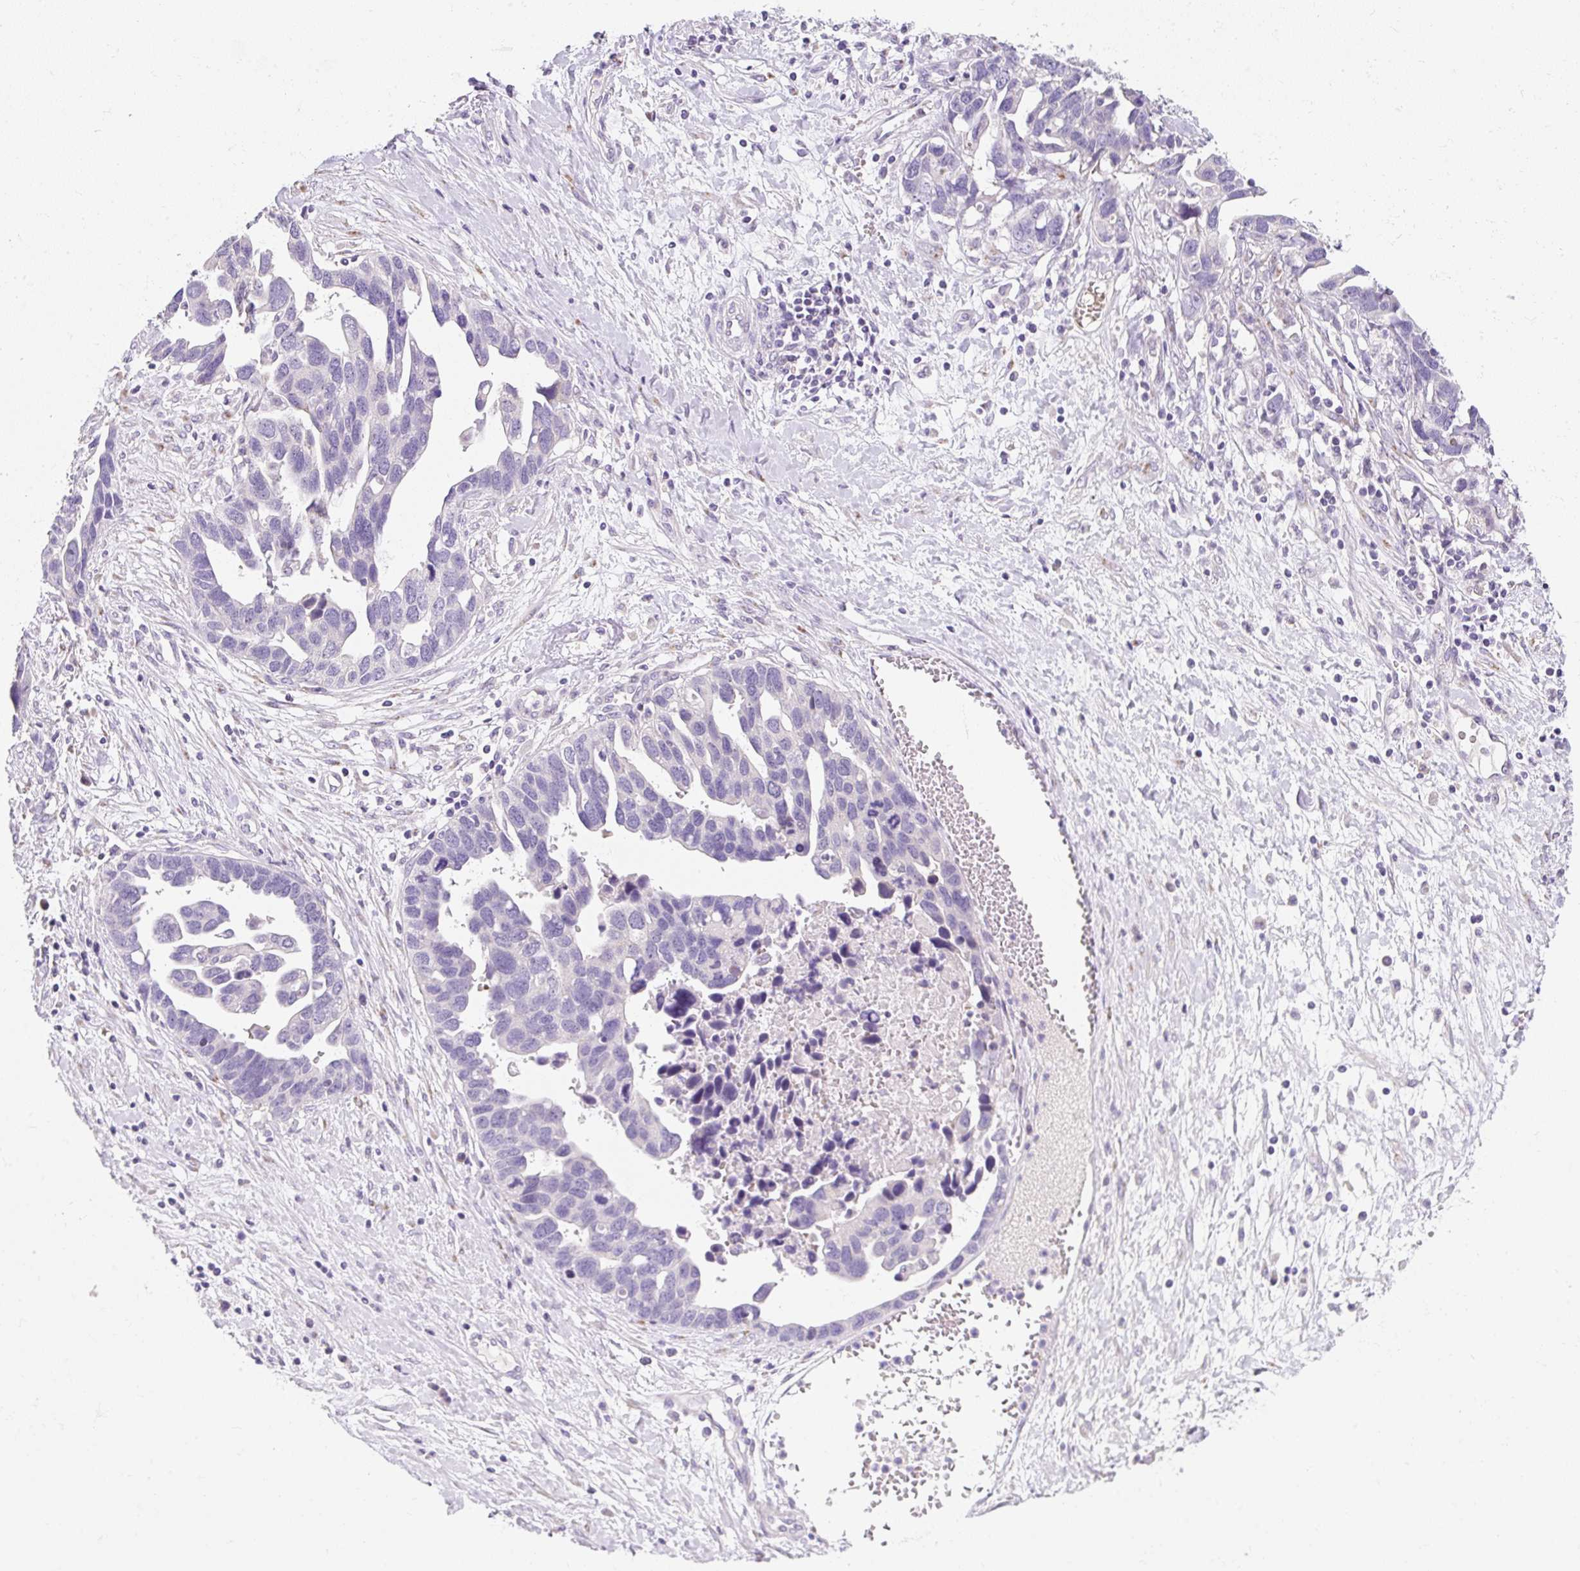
{"staining": {"intensity": "negative", "quantity": "none", "location": "none"}, "tissue": "ovarian cancer", "cell_type": "Tumor cells", "image_type": "cancer", "snomed": [{"axis": "morphology", "description": "Cystadenocarcinoma, serous, NOS"}, {"axis": "topography", "description": "Ovary"}], "caption": "Immunohistochemical staining of ovarian serous cystadenocarcinoma exhibits no significant expression in tumor cells. Brightfield microscopy of immunohistochemistry (IHC) stained with DAB (brown) and hematoxylin (blue), captured at high magnification.", "gene": "DTX4", "patient": {"sex": "female", "age": 54}}